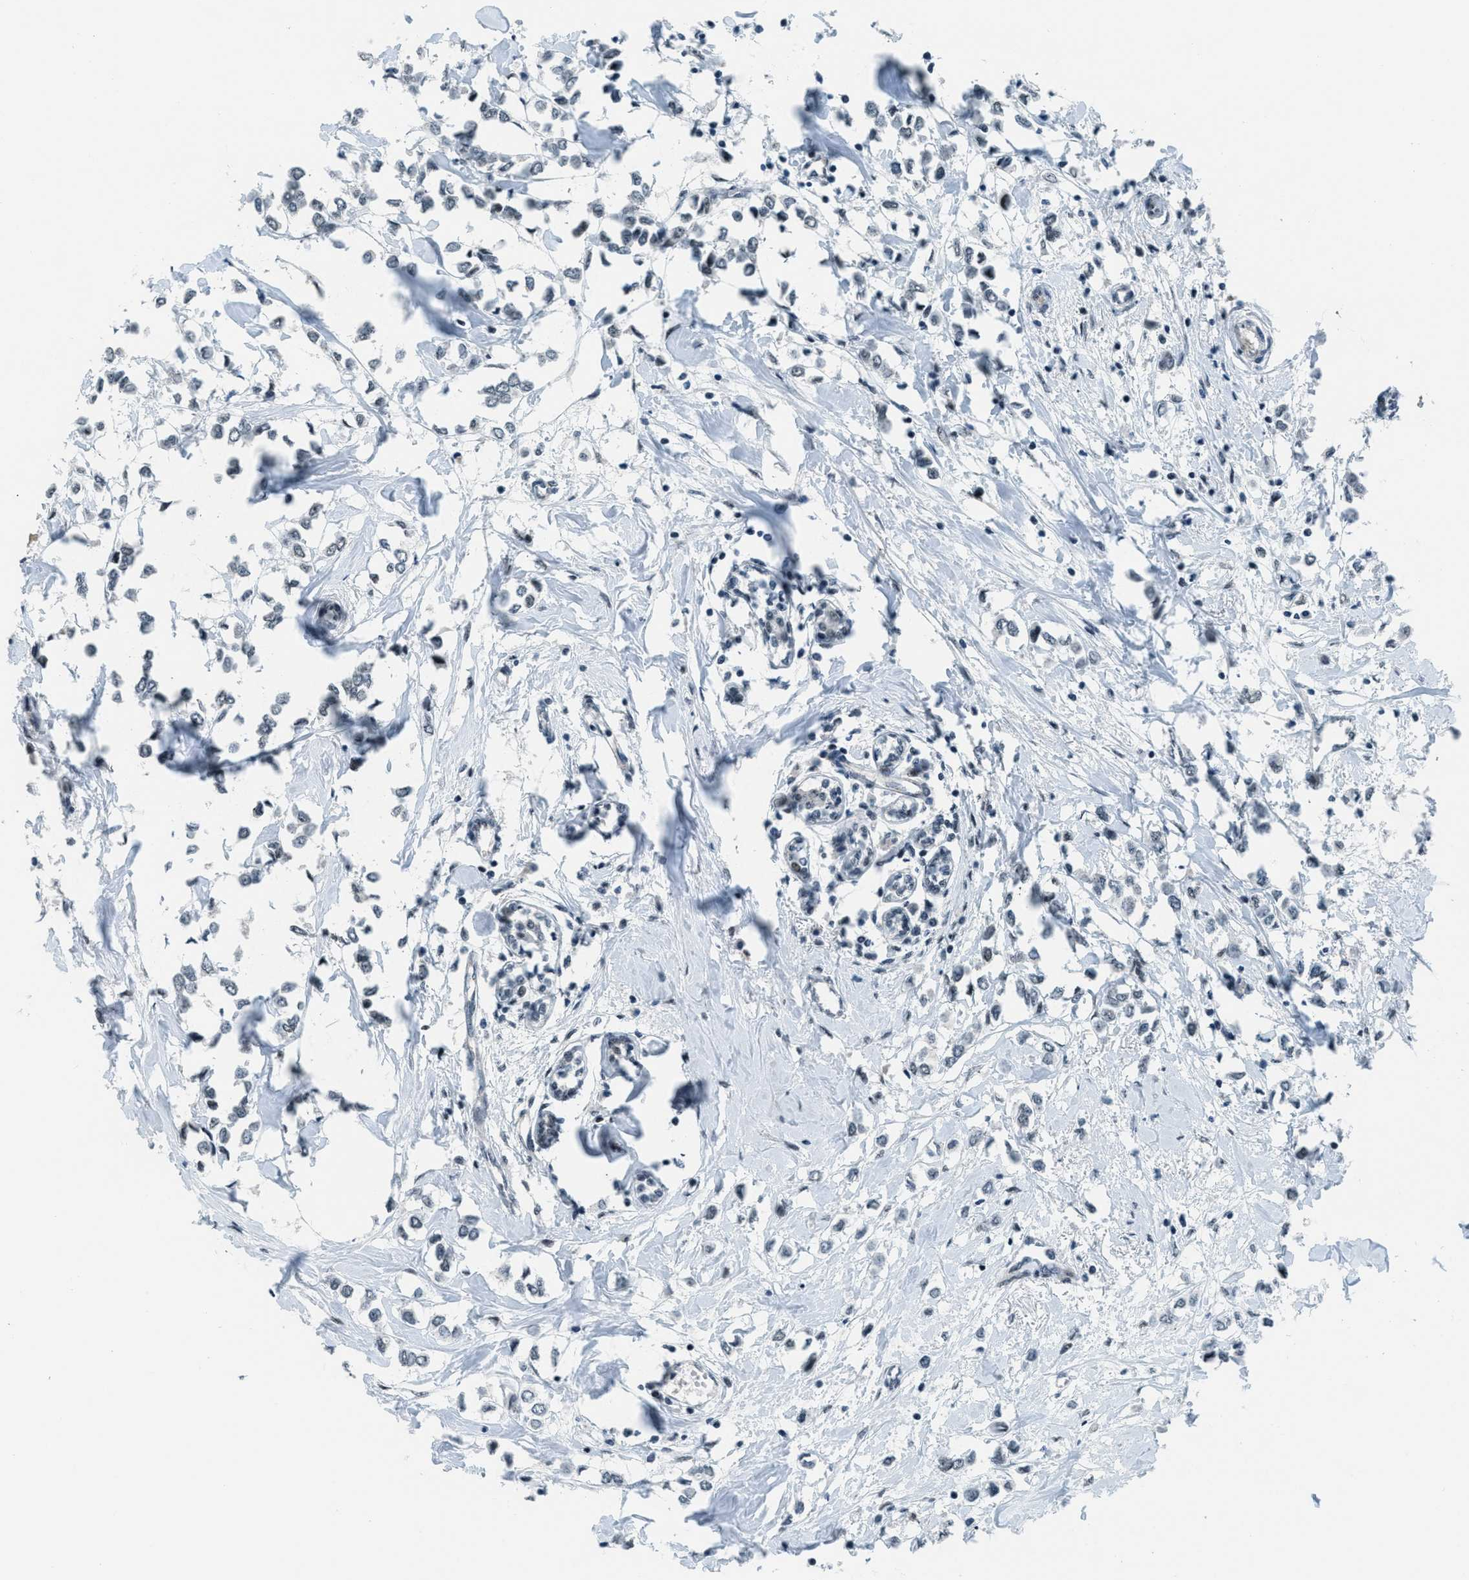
{"staining": {"intensity": "negative", "quantity": "none", "location": "none"}, "tissue": "breast cancer", "cell_type": "Tumor cells", "image_type": "cancer", "snomed": [{"axis": "morphology", "description": "Lobular carcinoma"}, {"axis": "topography", "description": "Breast"}], "caption": "Immunohistochemistry of lobular carcinoma (breast) reveals no expression in tumor cells.", "gene": "KLF6", "patient": {"sex": "female", "age": 51}}